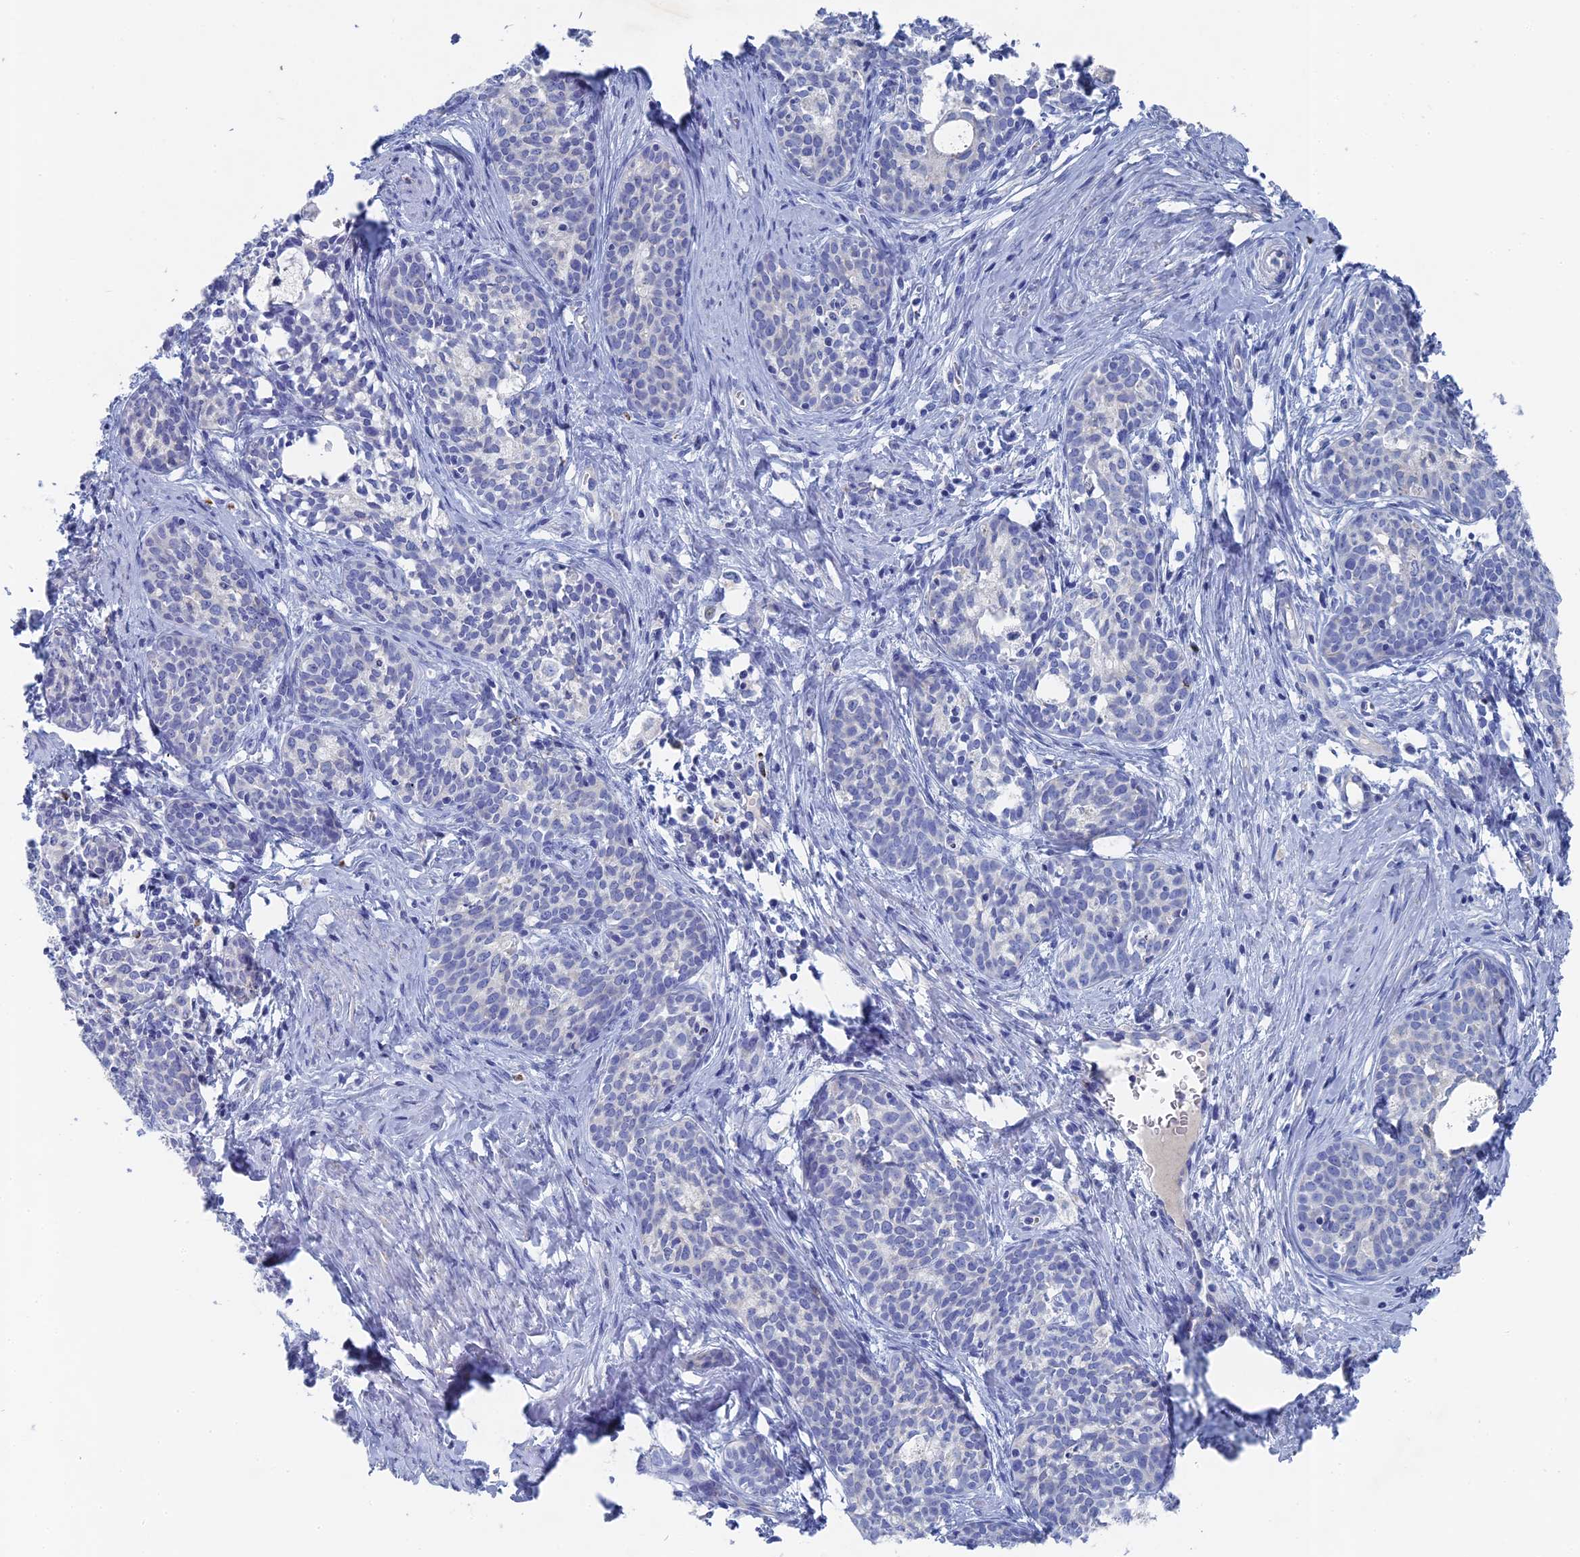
{"staining": {"intensity": "negative", "quantity": "none", "location": "none"}, "tissue": "cervical cancer", "cell_type": "Tumor cells", "image_type": "cancer", "snomed": [{"axis": "morphology", "description": "Squamous cell carcinoma, NOS"}, {"axis": "topography", "description": "Cervix"}], "caption": "An IHC histopathology image of cervical squamous cell carcinoma is shown. There is no staining in tumor cells of cervical squamous cell carcinoma.", "gene": "HIGD1A", "patient": {"sex": "female", "age": 52}}